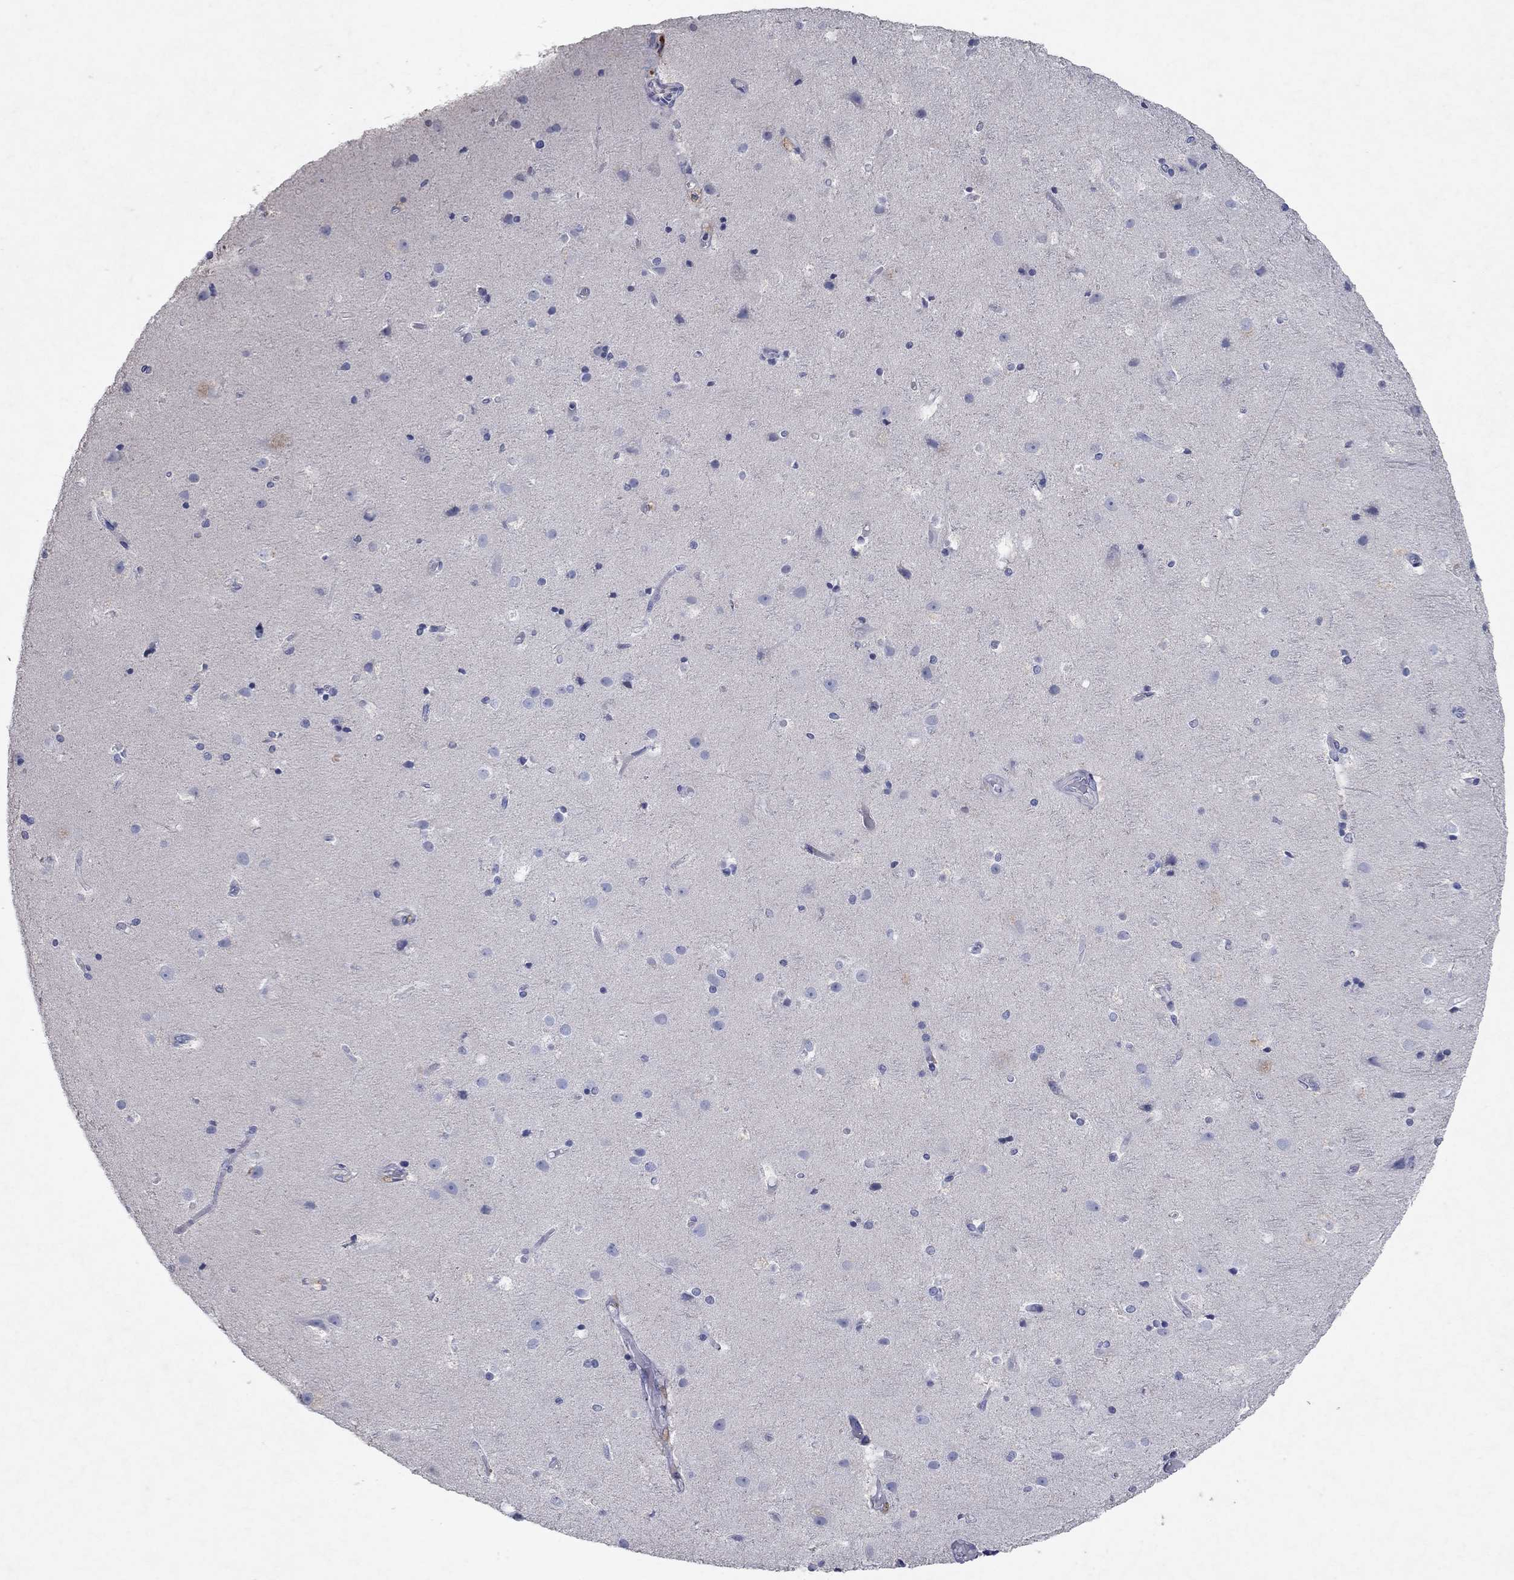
{"staining": {"intensity": "weak", "quantity": "<25%", "location": "cytoplasmic/membranous"}, "tissue": "cerebral cortex", "cell_type": "Endothelial cells", "image_type": "normal", "snomed": [{"axis": "morphology", "description": "Normal tissue, NOS"}, {"axis": "topography", "description": "Cerebral cortex"}], "caption": "An immunohistochemistry micrograph of benign cerebral cortex is shown. There is no staining in endothelial cells of cerebral cortex.", "gene": "KRT40", "patient": {"sex": "female", "age": 52}}